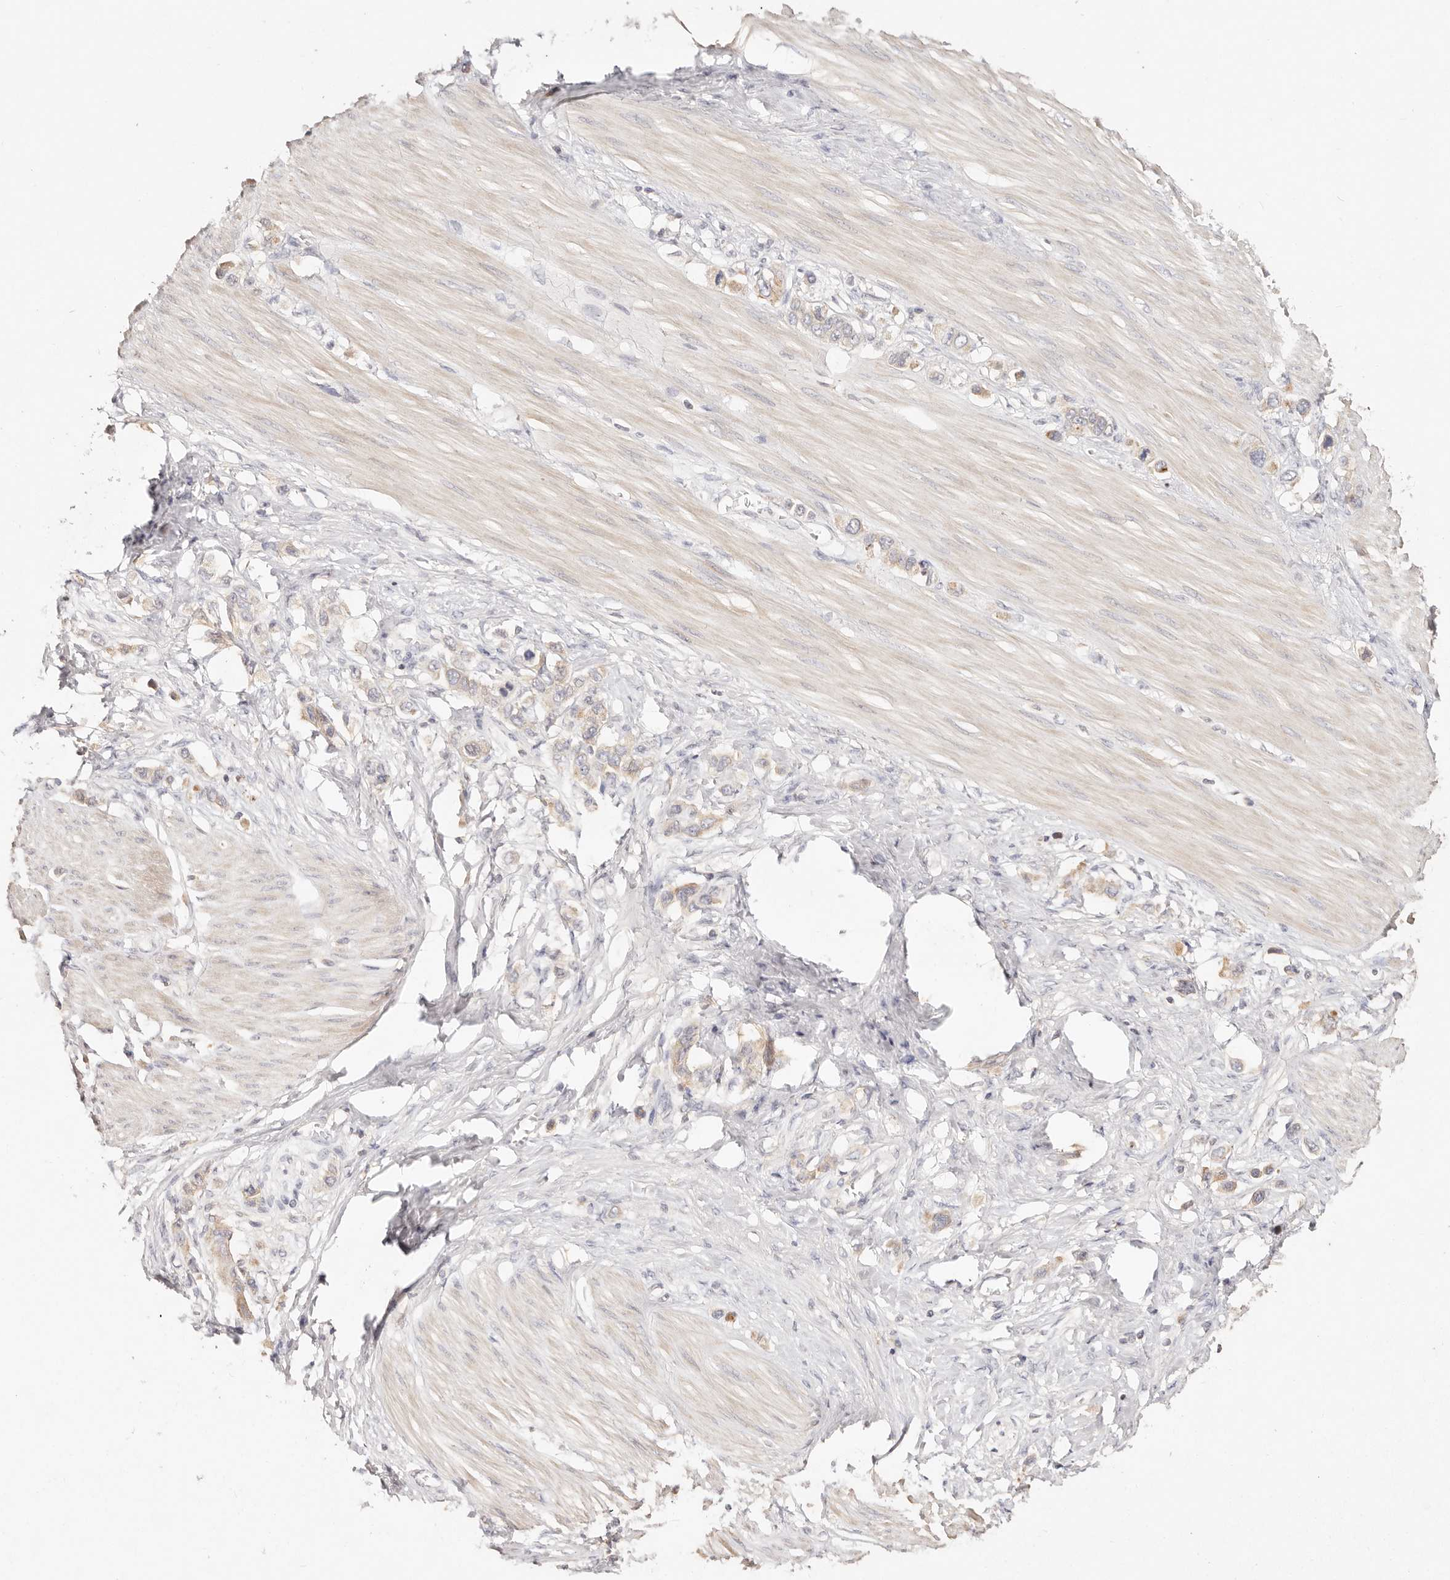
{"staining": {"intensity": "weak", "quantity": "<25%", "location": "cytoplasmic/membranous"}, "tissue": "stomach cancer", "cell_type": "Tumor cells", "image_type": "cancer", "snomed": [{"axis": "morphology", "description": "Adenocarcinoma, NOS"}, {"axis": "topography", "description": "Stomach"}], "caption": "Stomach cancer (adenocarcinoma) was stained to show a protein in brown. There is no significant staining in tumor cells. (Brightfield microscopy of DAB (3,3'-diaminobenzidine) immunohistochemistry at high magnification).", "gene": "CXADR", "patient": {"sex": "female", "age": 65}}